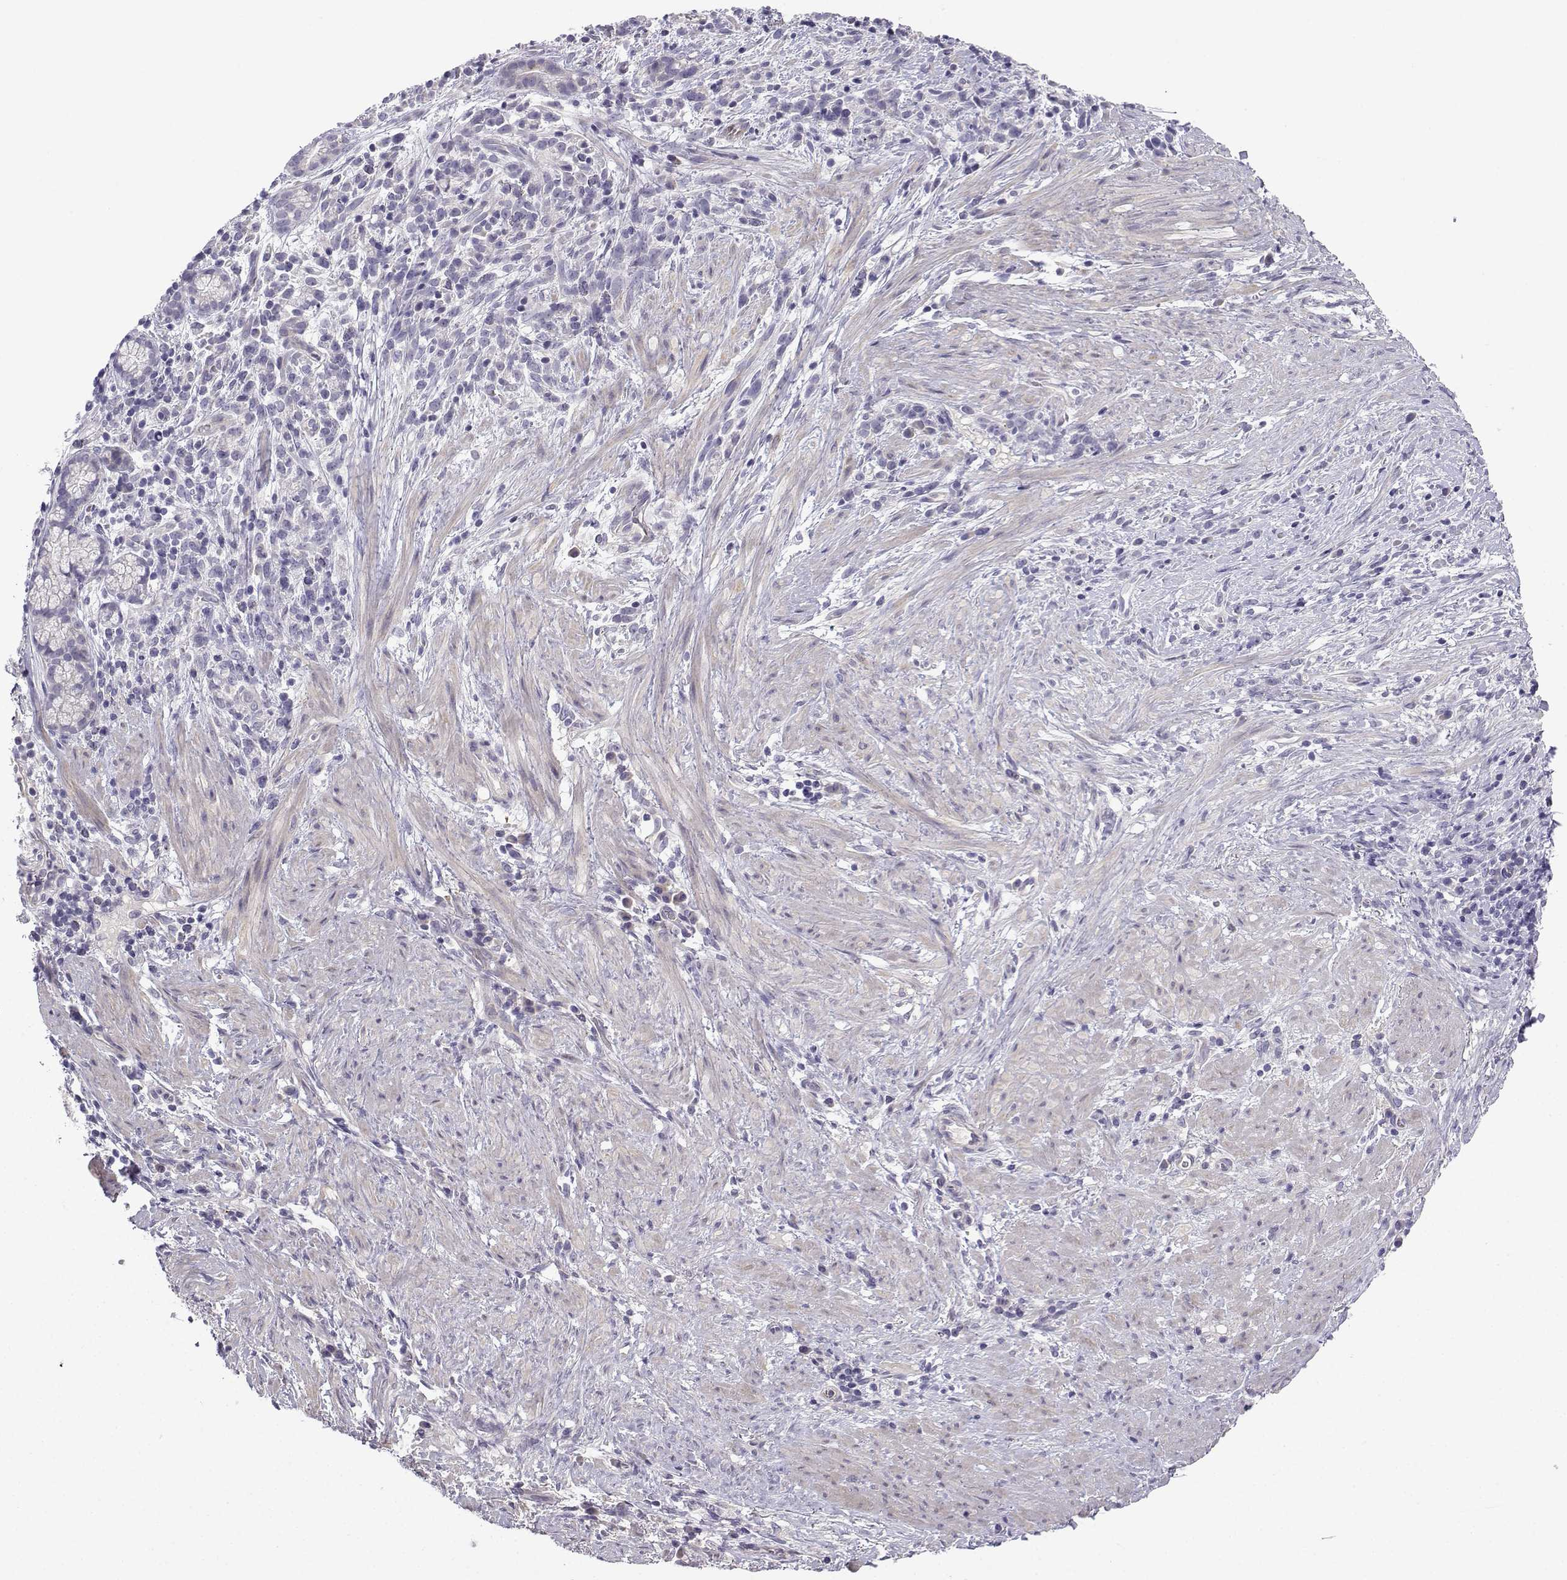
{"staining": {"intensity": "negative", "quantity": "none", "location": "none"}, "tissue": "stomach cancer", "cell_type": "Tumor cells", "image_type": "cancer", "snomed": [{"axis": "morphology", "description": "Adenocarcinoma, NOS"}, {"axis": "topography", "description": "Stomach"}], "caption": "The micrograph shows no staining of tumor cells in stomach cancer. The staining was performed using DAB to visualize the protein expression in brown, while the nuclei were stained in blue with hematoxylin (Magnification: 20x).", "gene": "SPACA7", "patient": {"sex": "female", "age": 57}}